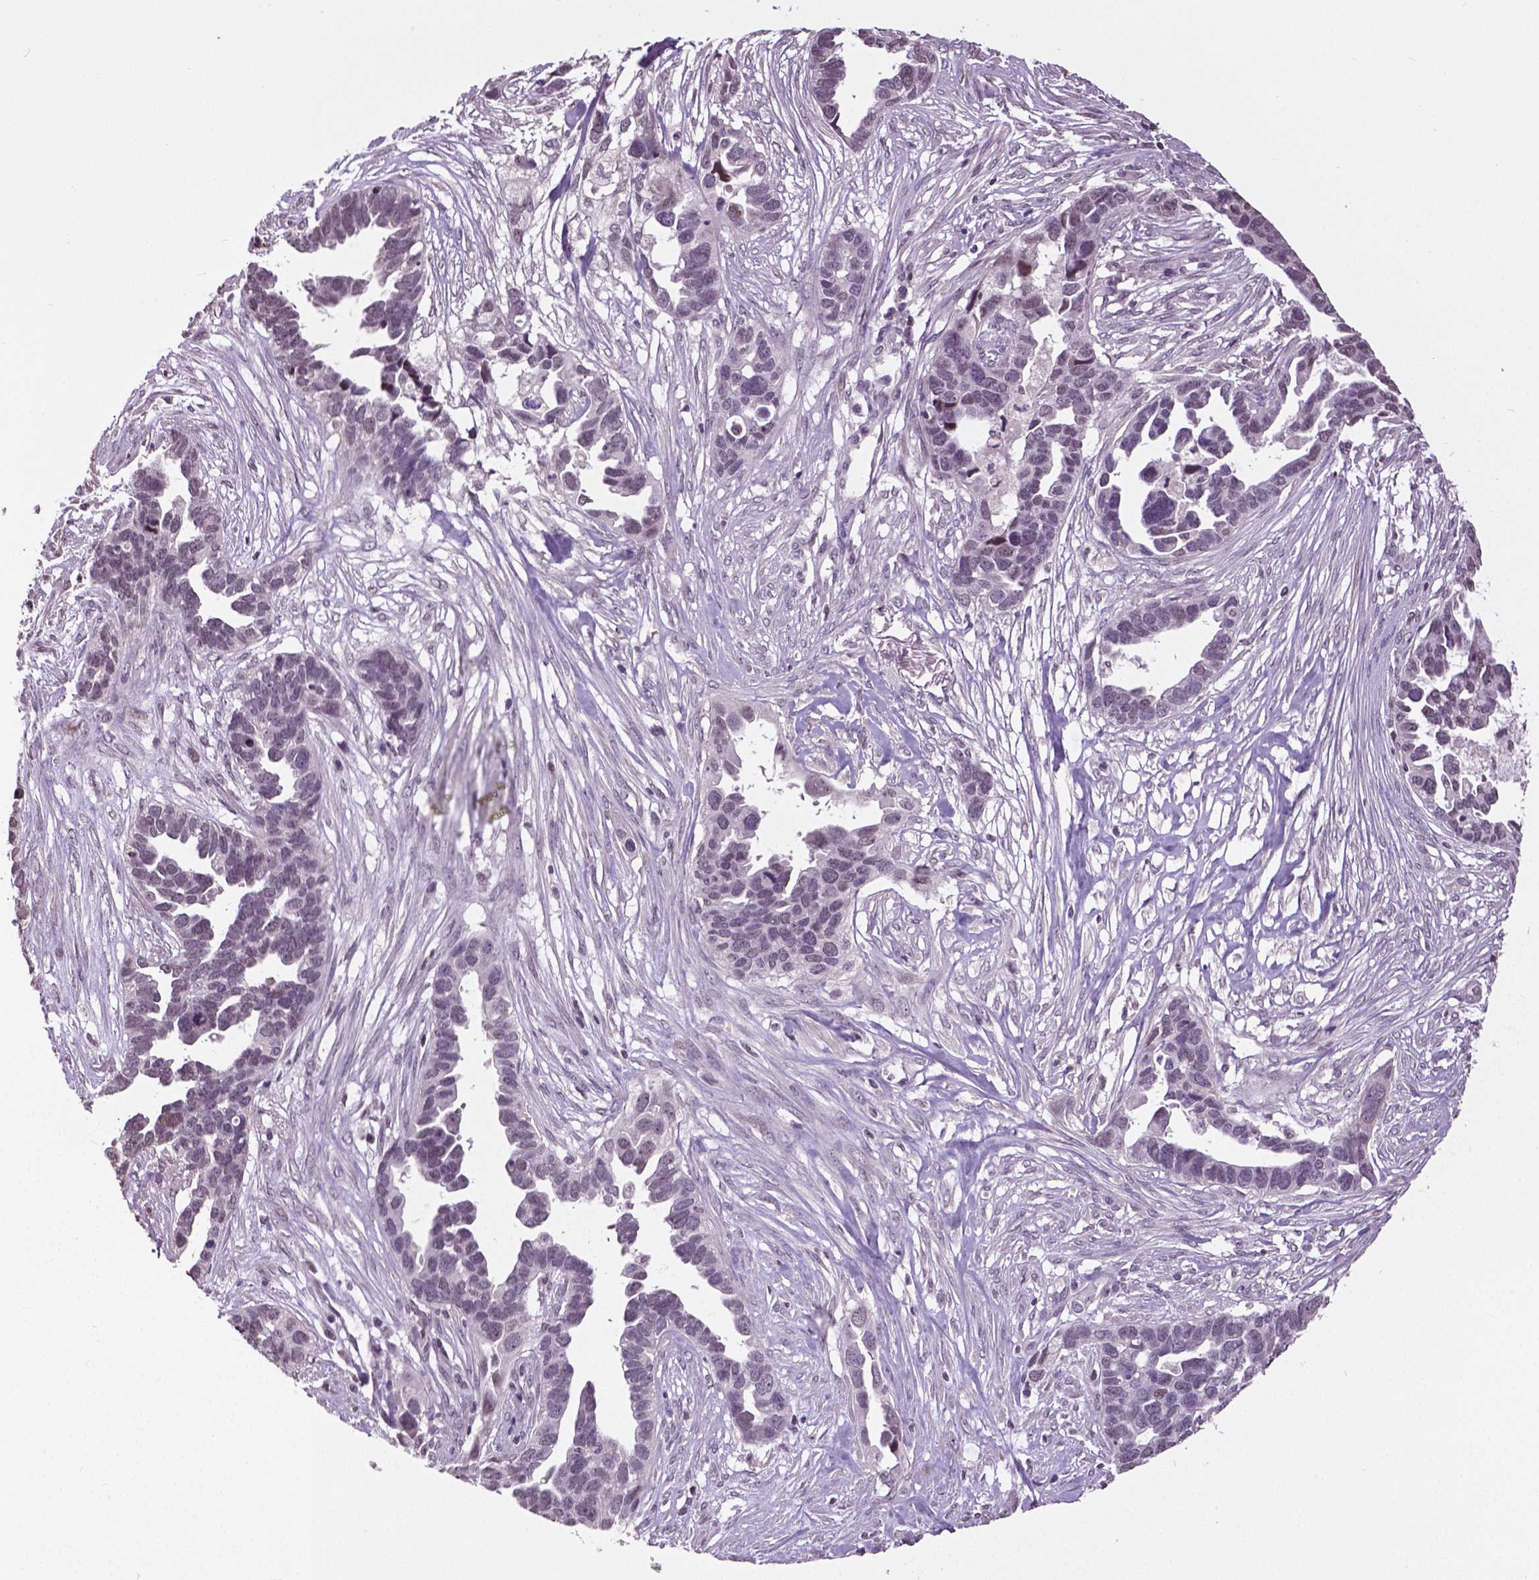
{"staining": {"intensity": "negative", "quantity": "none", "location": "none"}, "tissue": "ovarian cancer", "cell_type": "Tumor cells", "image_type": "cancer", "snomed": [{"axis": "morphology", "description": "Cystadenocarcinoma, serous, NOS"}, {"axis": "topography", "description": "Ovary"}], "caption": "Human ovarian serous cystadenocarcinoma stained for a protein using immunohistochemistry (IHC) exhibits no expression in tumor cells.", "gene": "DLX5", "patient": {"sex": "female", "age": 54}}